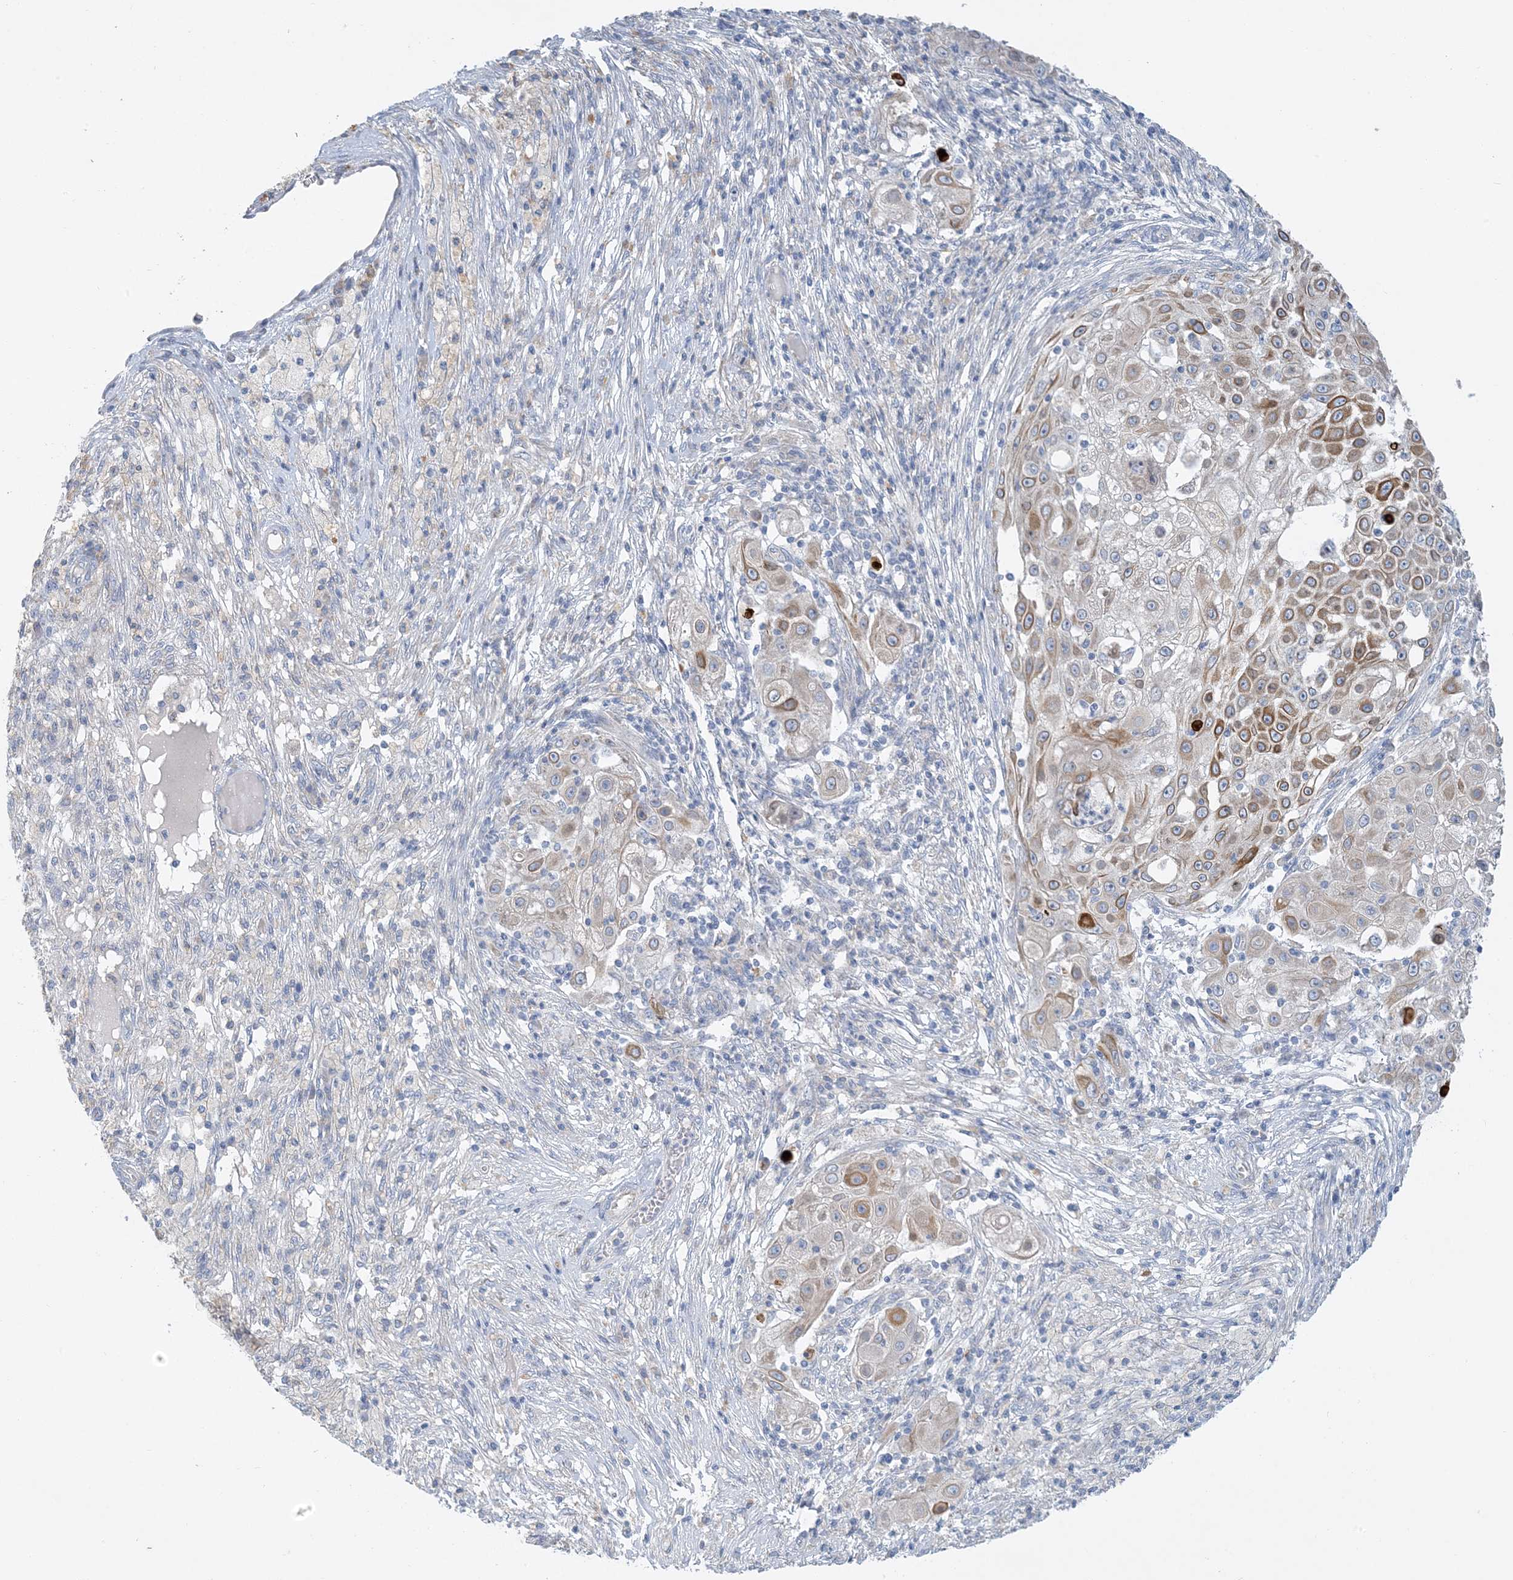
{"staining": {"intensity": "moderate", "quantity": "<25%", "location": "cytoplasmic/membranous"}, "tissue": "ovarian cancer", "cell_type": "Tumor cells", "image_type": "cancer", "snomed": [{"axis": "morphology", "description": "Carcinoma, endometroid"}, {"axis": "topography", "description": "Ovary"}], "caption": "Immunohistochemical staining of ovarian cancer (endometroid carcinoma) reveals low levels of moderate cytoplasmic/membranous staining in approximately <25% of tumor cells.", "gene": "ZCCHC18", "patient": {"sex": "female", "age": 42}}